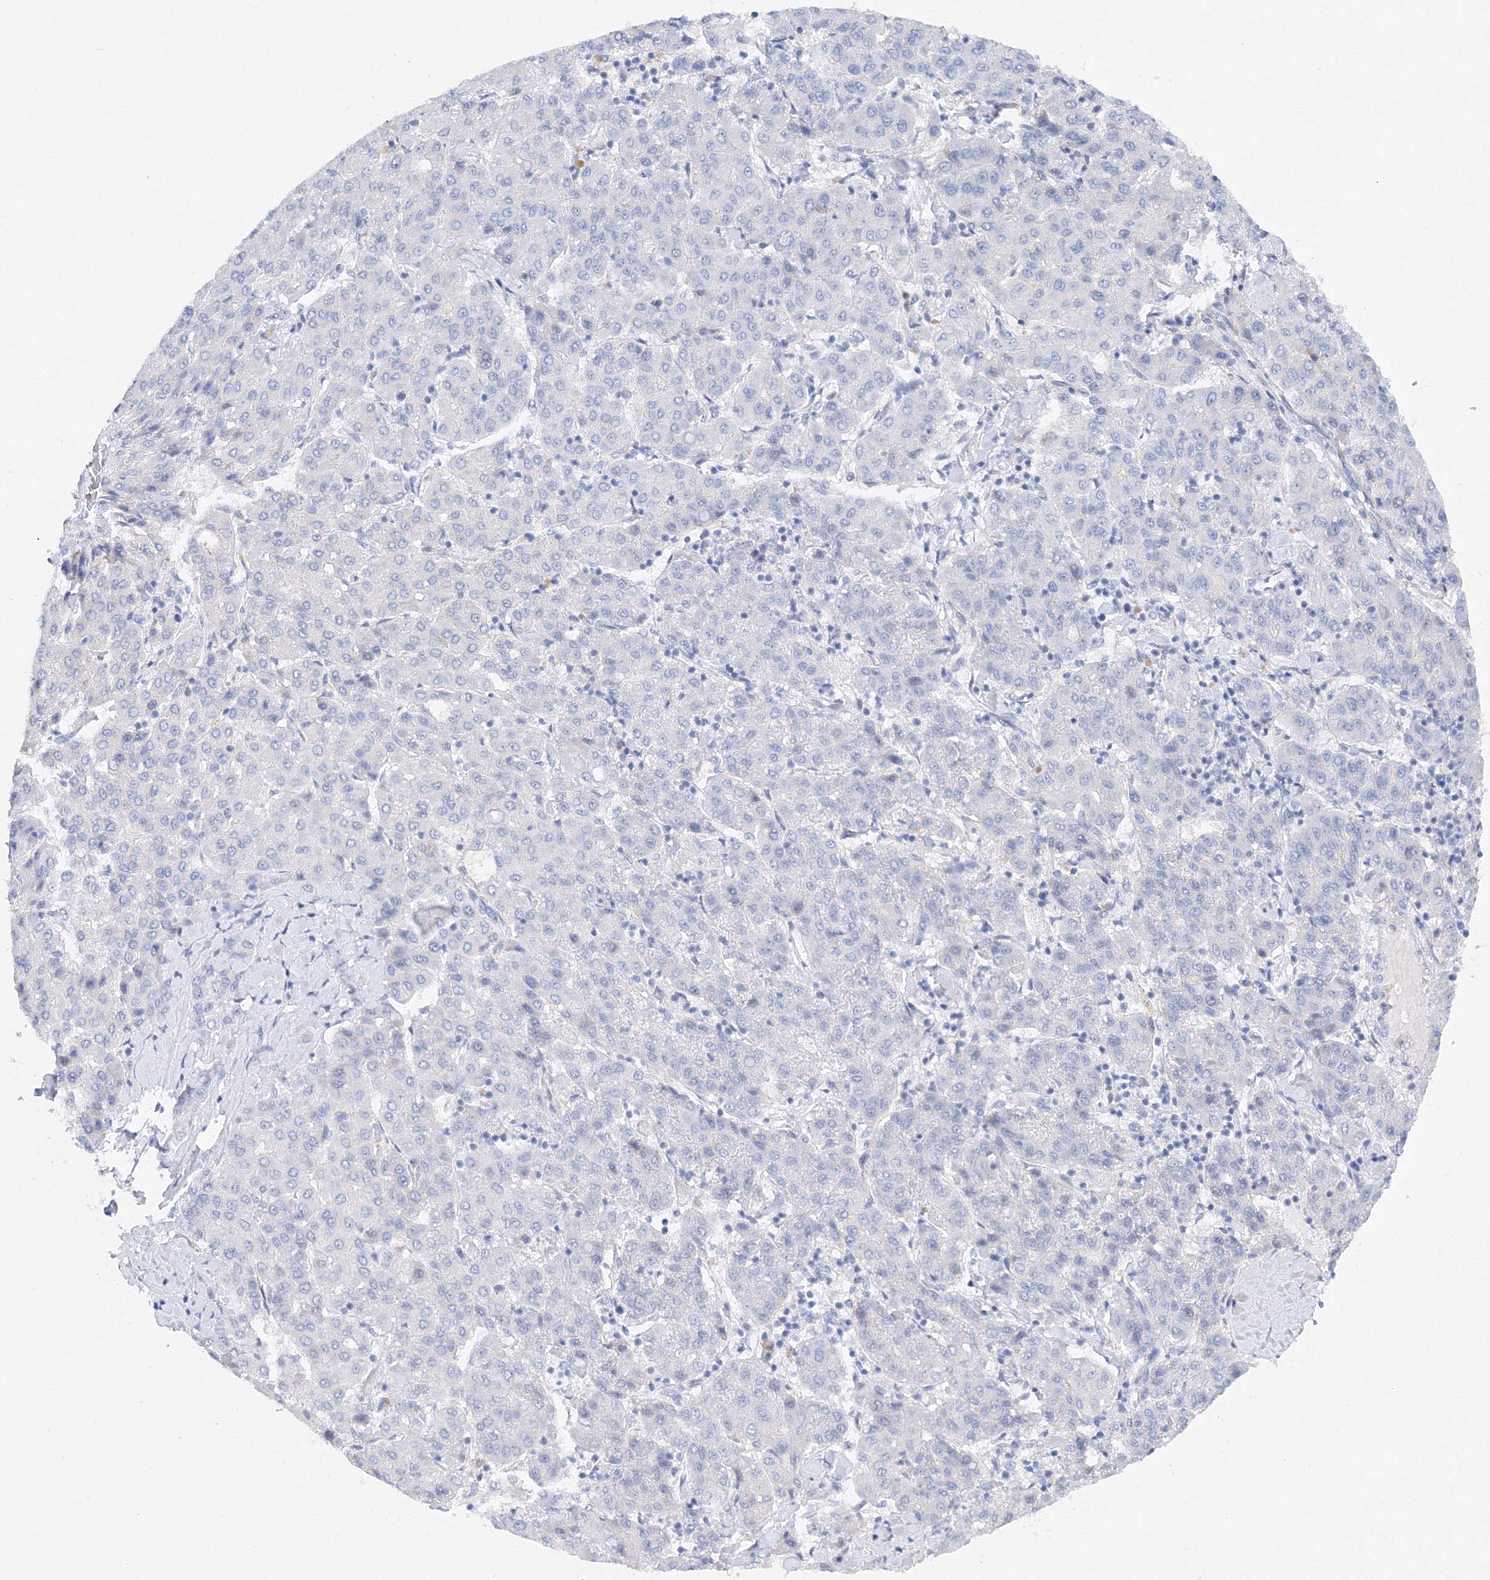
{"staining": {"intensity": "negative", "quantity": "none", "location": "none"}, "tissue": "liver cancer", "cell_type": "Tumor cells", "image_type": "cancer", "snomed": [{"axis": "morphology", "description": "Carcinoma, Hepatocellular, NOS"}, {"axis": "topography", "description": "Liver"}], "caption": "The immunohistochemistry photomicrograph has no significant positivity in tumor cells of liver hepatocellular carcinoma tissue. (Stains: DAB immunohistochemistry with hematoxylin counter stain, Microscopy: brightfield microscopy at high magnification).", "gene": "TAMM41", "patient": {"sex": "male", "age": 65}}